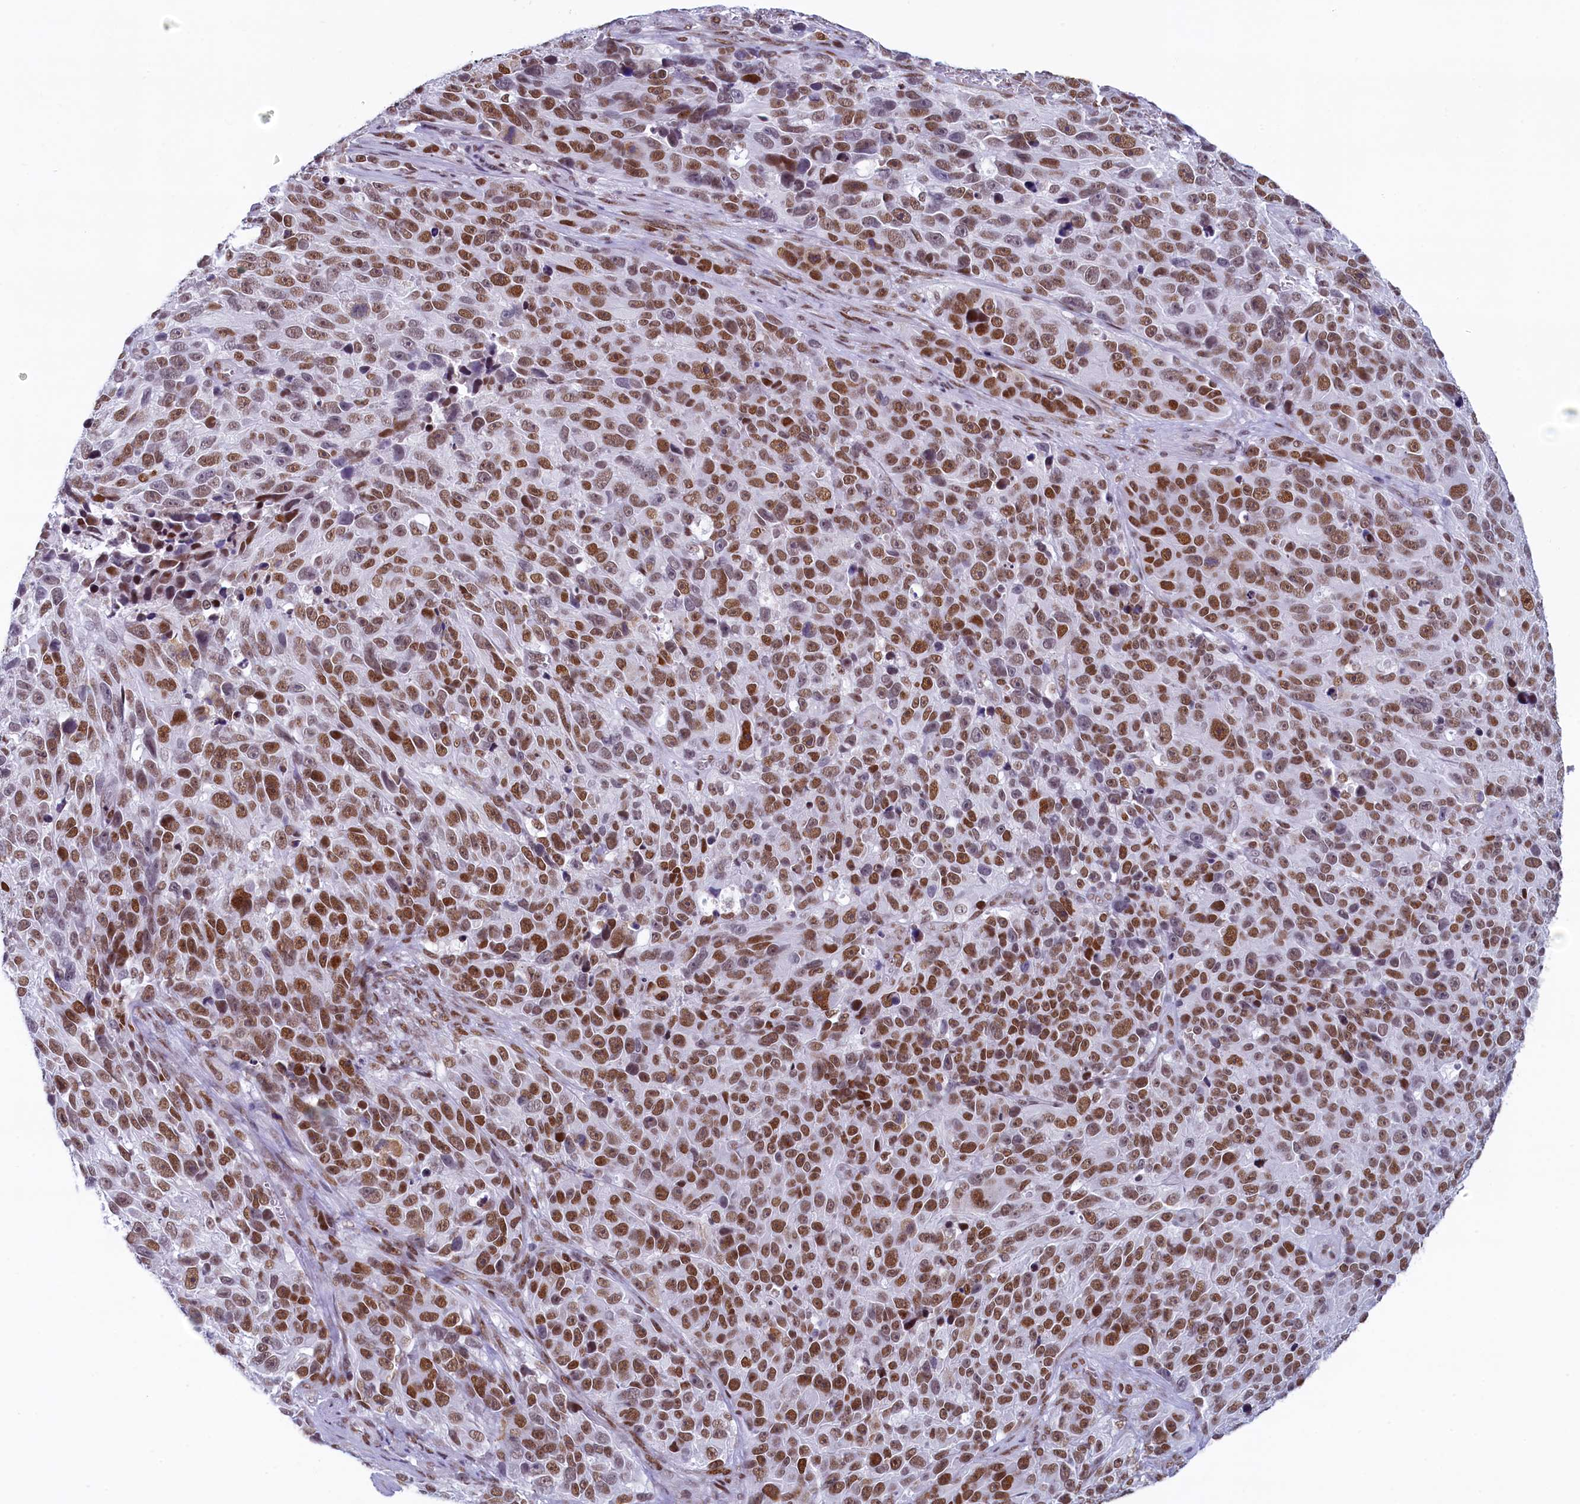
{"staining": {"intensity": "strong", "quantity": ">75%", "location": "nuclear"}, "tissue": "melanoma", "cell_type": "Tumor cells", "image_type": "cancer", "snomed": [{"axis": "morphology", "description": "Malignant melanoma, NOS"}, {"axis": "topography", "description": "Skin"}], "caption": "Human melanoma stained for a protein (brown) displays strong nuclear positive expression in about >75% of tumor cells.", "gene": "SUGP2", "patient": {"sex": "male", "age": 84}}